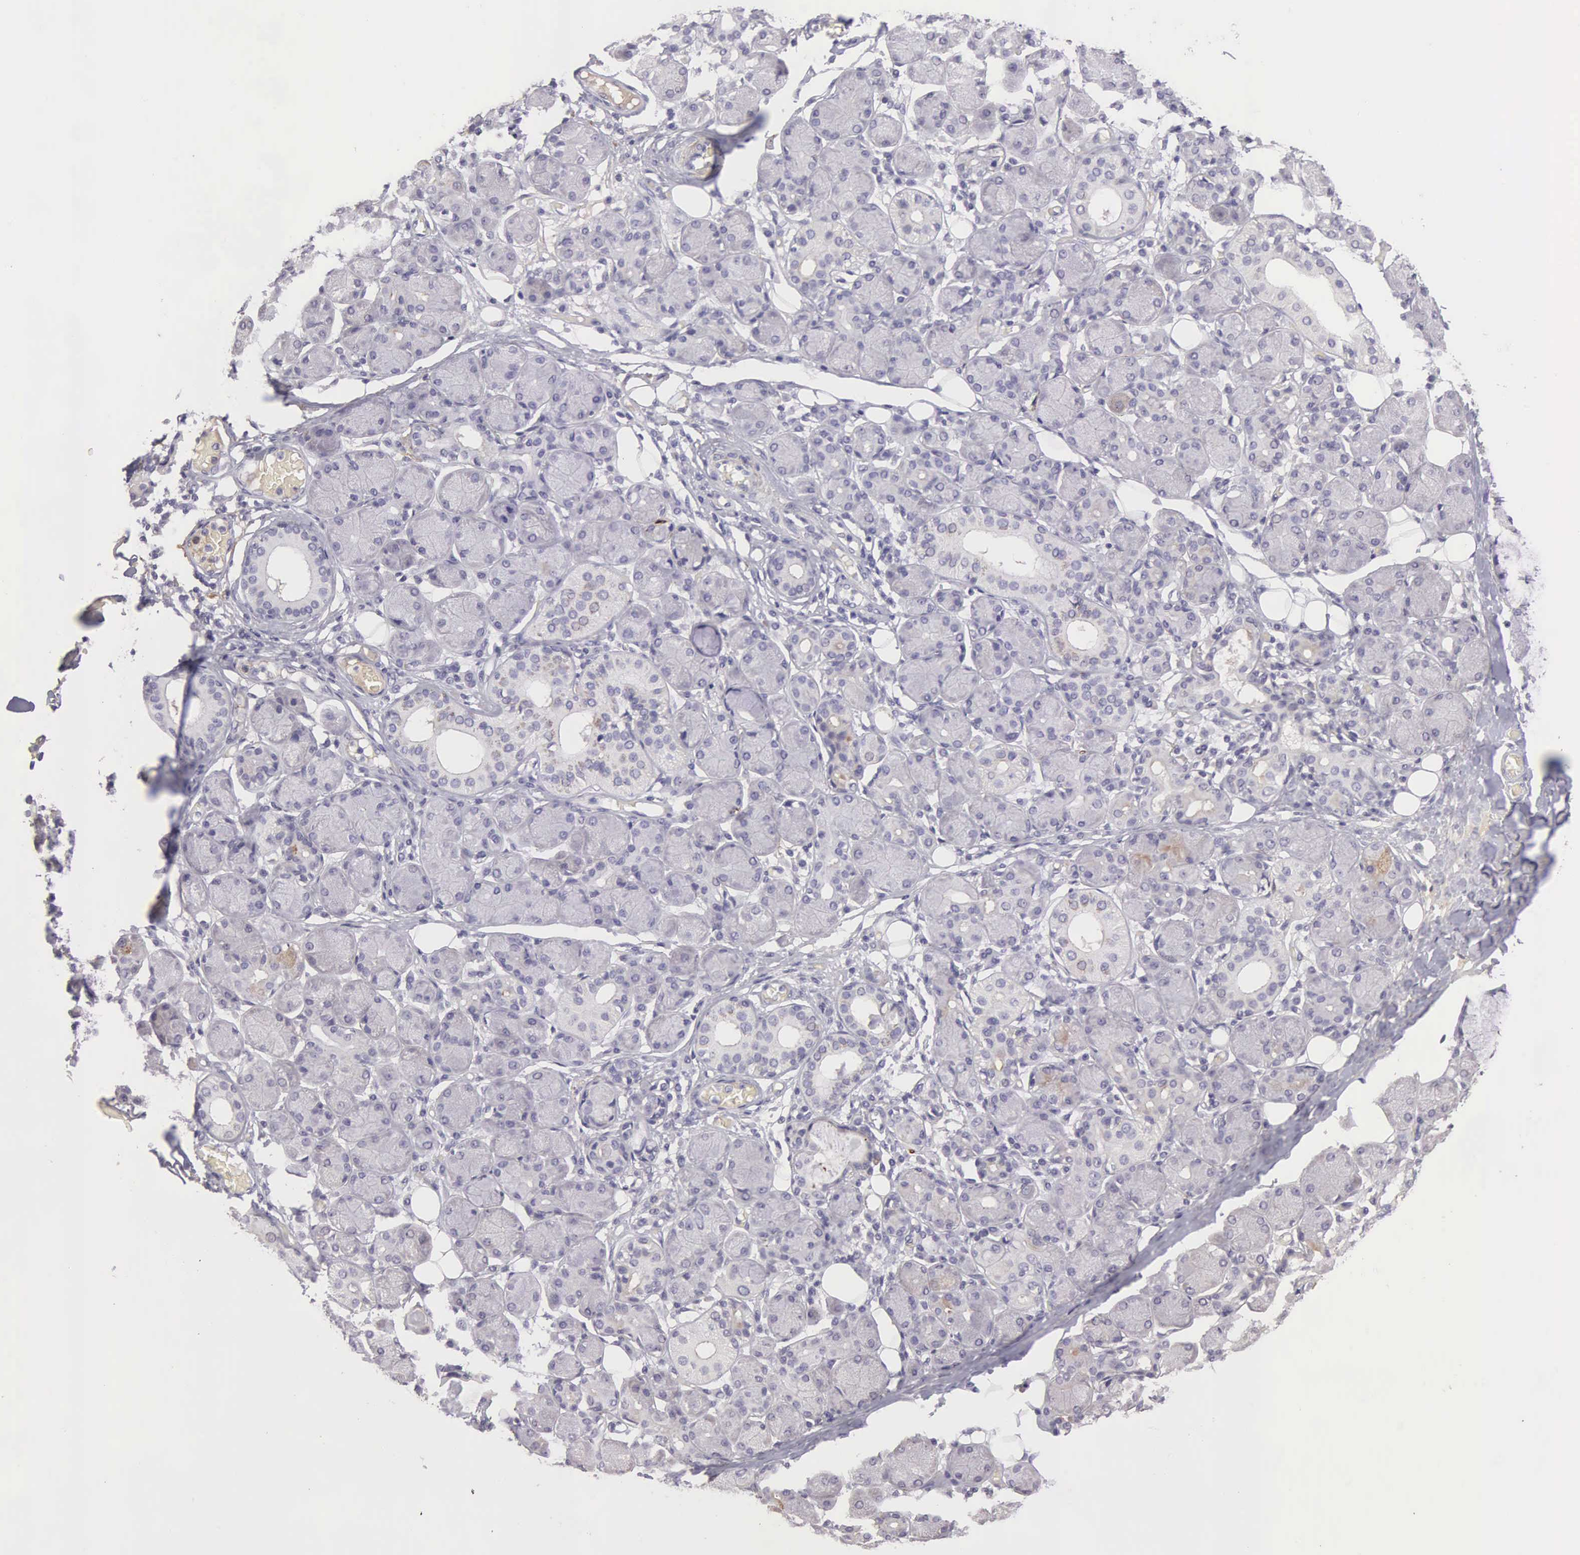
{"staining": {"intensity": "negative", "quantity": "none", "location": "none"}, "tissue": "salivary gland", "cell_type": "Glandular cells", "image_type": "normal", "snomed": [{"axis": "morphology", "description": "Normal tissue, NOS"}, {"axis": "topography", "description": "Salivary gland"}, {"axis": "topography", "description": "Peripheral nerve tissue"}], "caption": "High power microscopy micrograph of an IHC histopathology image of normal salivary gland, revealing no significant staining in glandular cells. Nuclei are stained in blue.", "gene": "CLU", "patient": {"sex": "male", "age": 62}}